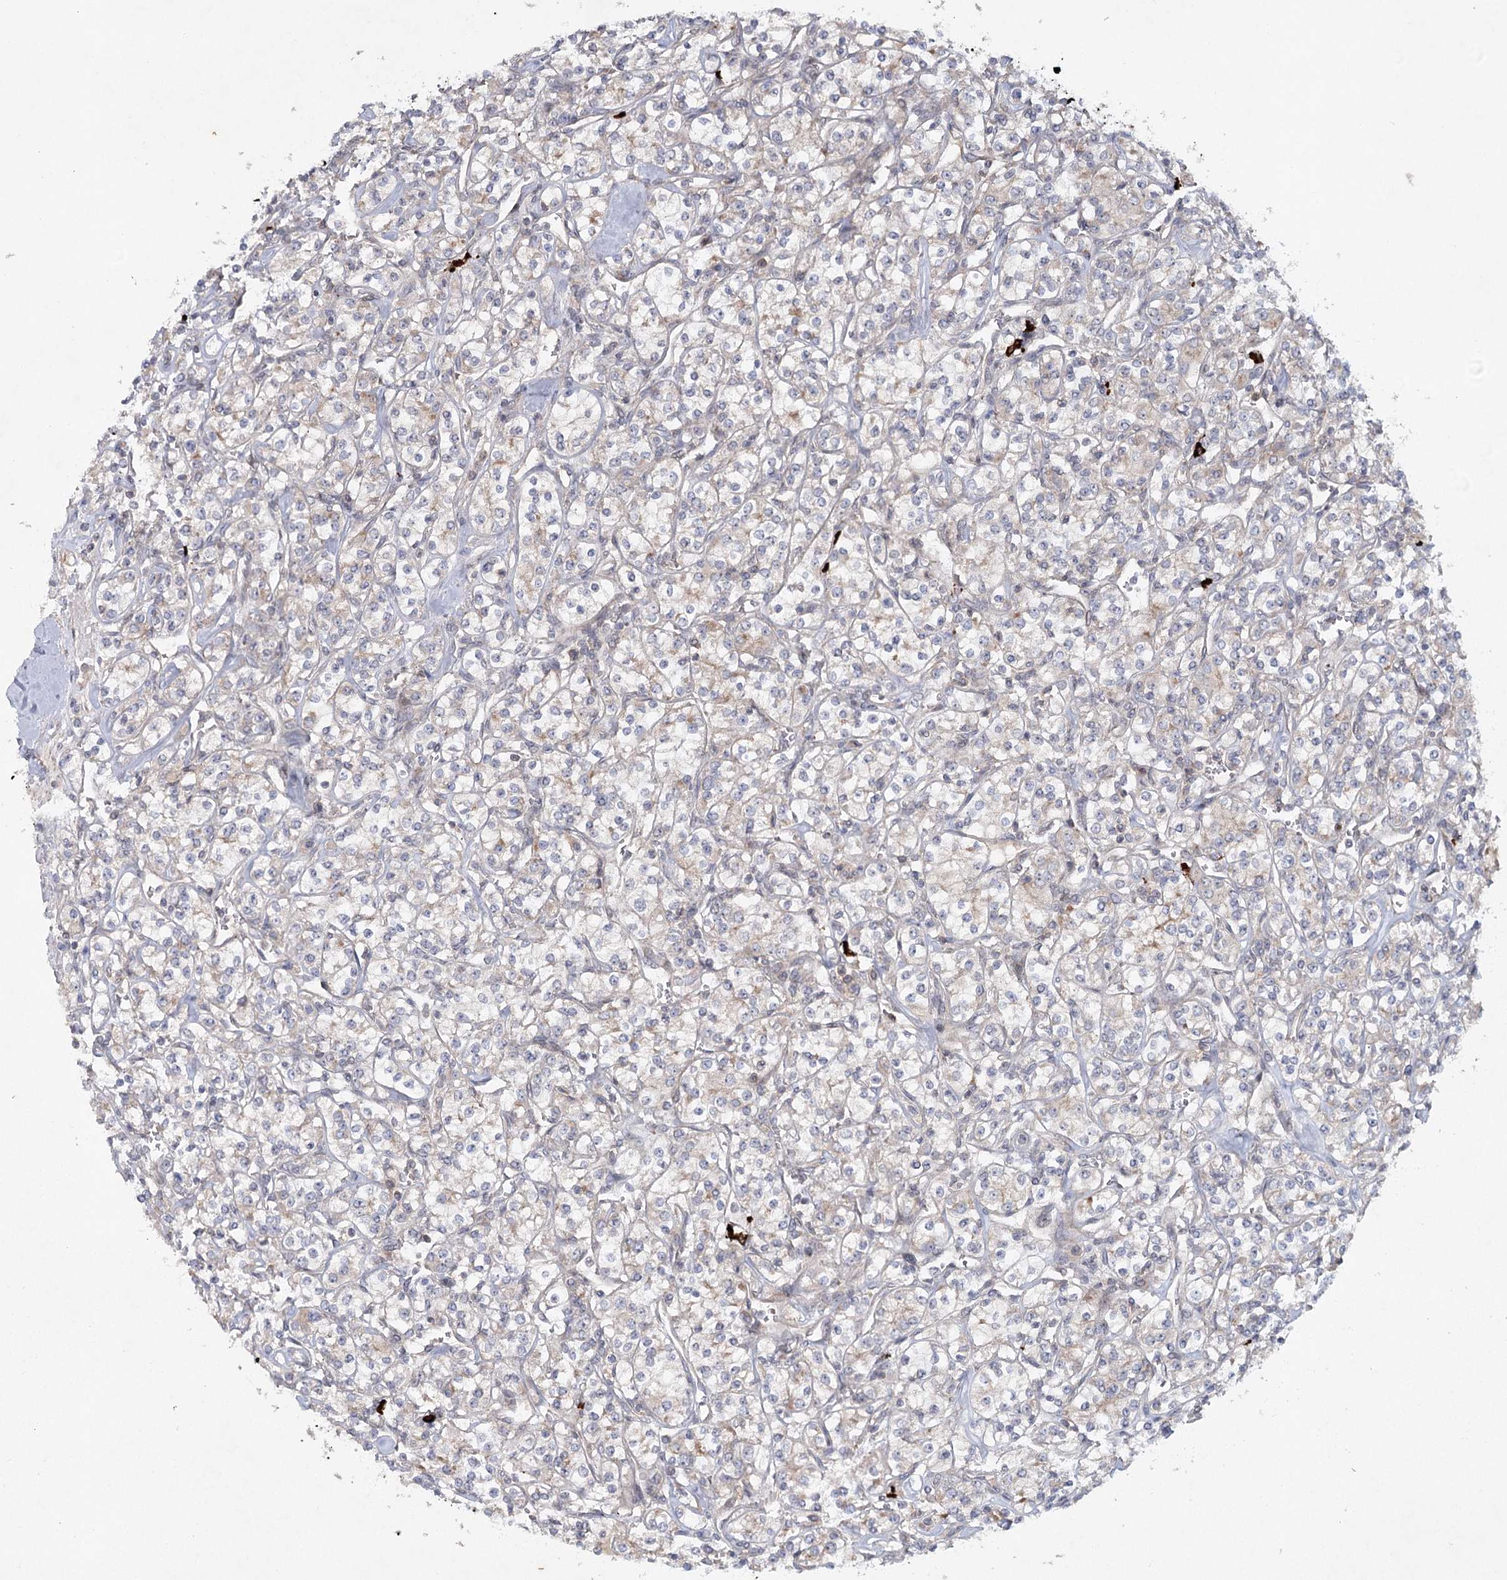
{"staining": {"intensity": "weak", "quantity": "<25%", "location": "cytoplasmic/membranous"}, "tissue": "renal cancer", "cell_type": "Tumor cells", "image_type": "cancer", "snomed": [{"axis": "morphology", "description": "Adenocarcinoma, NOS"}, {"axis": "topography", "description": "Kidney"}], "caption": "High magnification brightfield microscopy of renal cancer (adenocarcinoma) stained with DAB (brown) and counterstained with hematoxylin (blue): tumor cells show no significant positivity. (Brightfield microscopy of DAB (3,3'-diaminobenzidine) immunohistochemistry at high magnification).", "gene": "MAP3K13", "patient": {"sex": "male", "age": 77}}